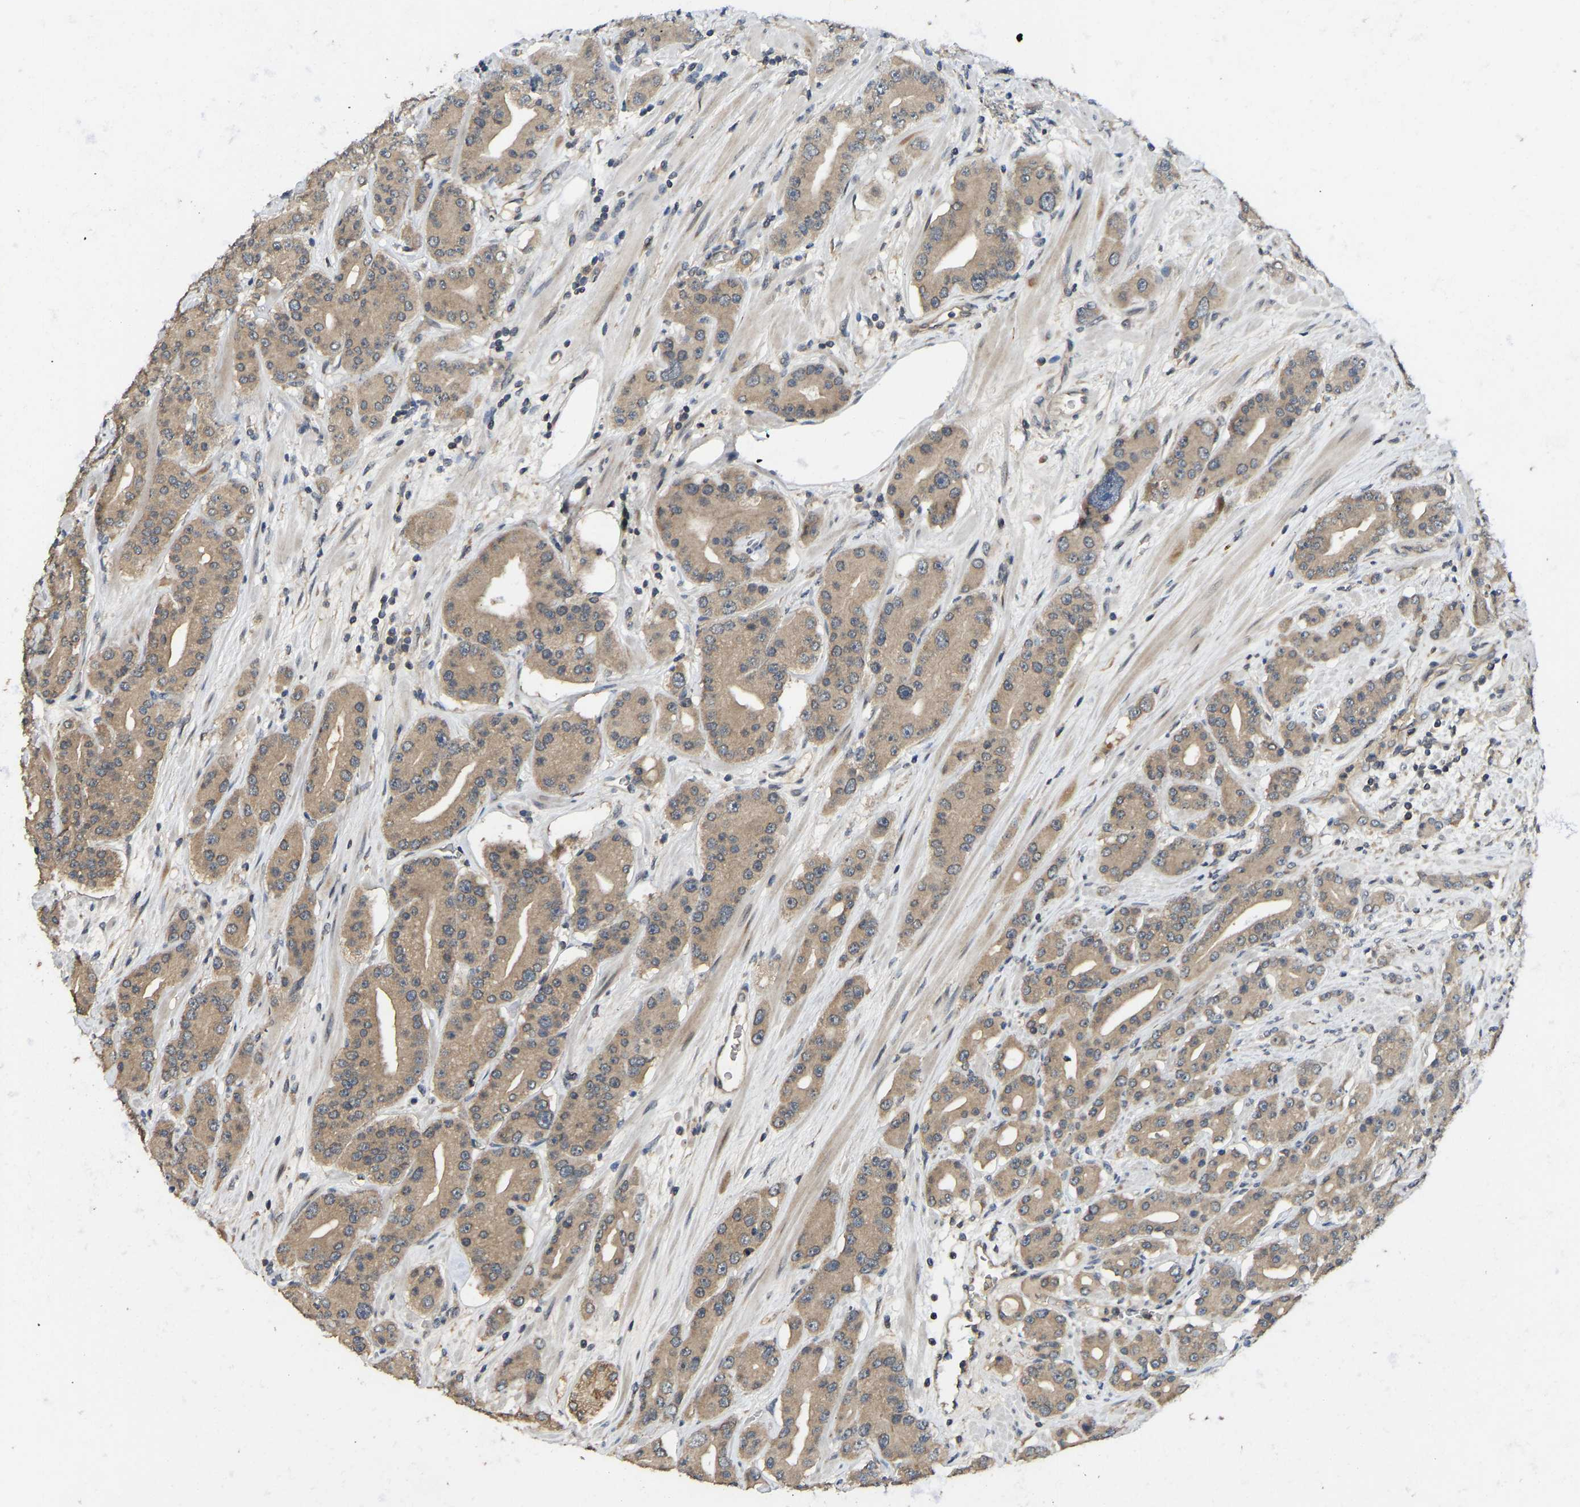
{"staining": {"intensity": "moderate", "quantity": ">75%", "location": "cytoplasmic/membranous"}, "tissue": "prostate cancer", "cell_type": "Tumor cells", "image_type": "cancer", "snomed": [{"axis": "morphology", "description": "Adenocarcinoma, High grade"}, {"axis": "topography", "description": "Prostate"}], "caption": "Tumor cells reveal medium levels of moderate cytoplasmic/membranous staining in approximately >75% of cells in human prostate cancer.", "gene": "NDRG3", "patient": {"sex": "male", "age": 71}}